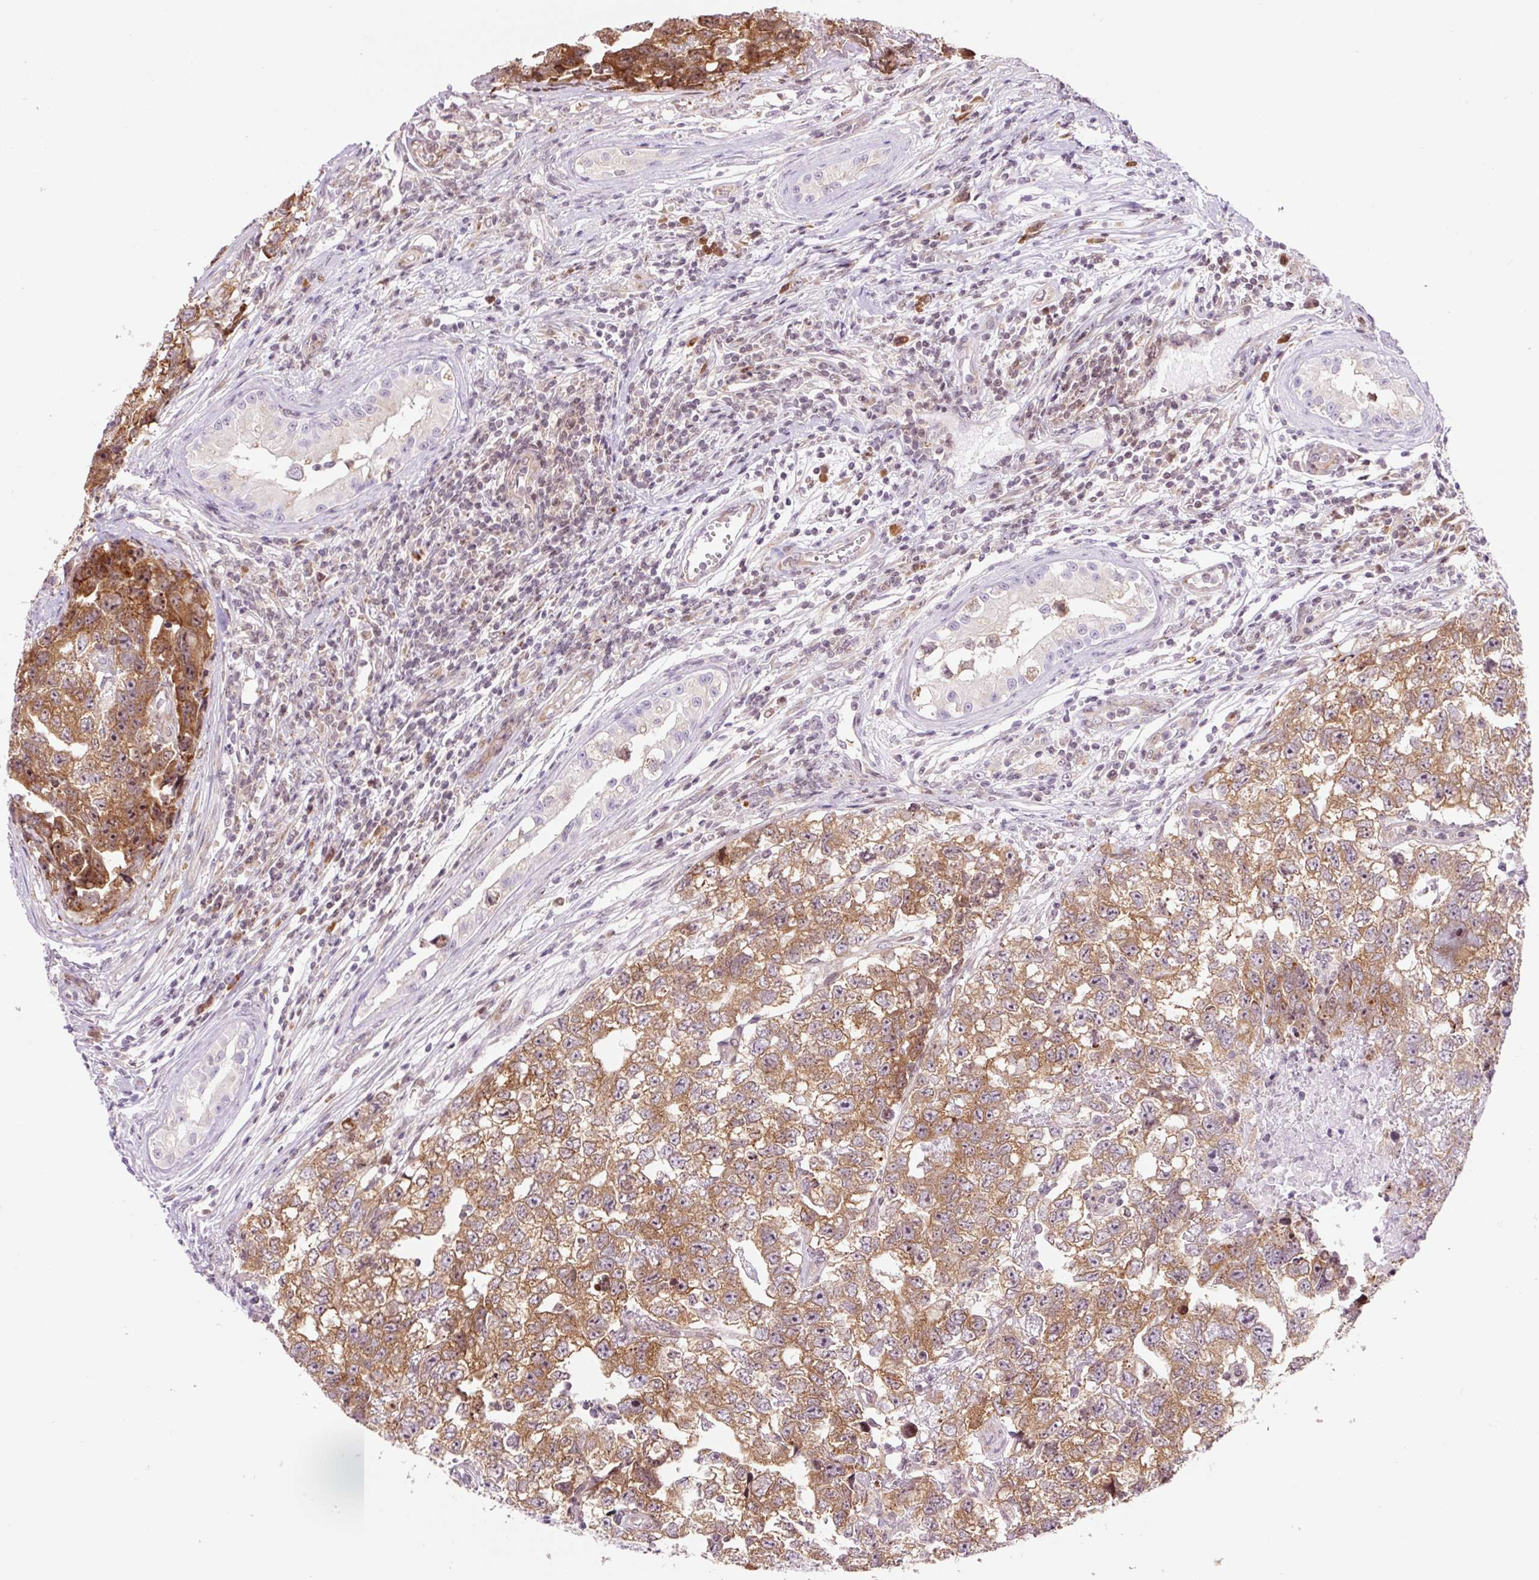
{"staining": {"intensity": "moderate", "quantity": ">75%", "location": "cytoplasmic/membranous"}, "tissue": "testis cancer", "cell_type": "Tumor cells", "image_type": "cancer", "snomed": [{"axis": "morphology", "description": "Carcinoma, Embryonal, NOS"}, {"axis": "topography", "description": "Testis"}], "caption": "The image demonstrates staining of testis cancer (embryonal carcinoma), revealing moderate cytoplasmic/membranous protein staining (brown color) within tumor cells.", "gene": "RPL41", "patient": {"sex": "male", "age": 22}}